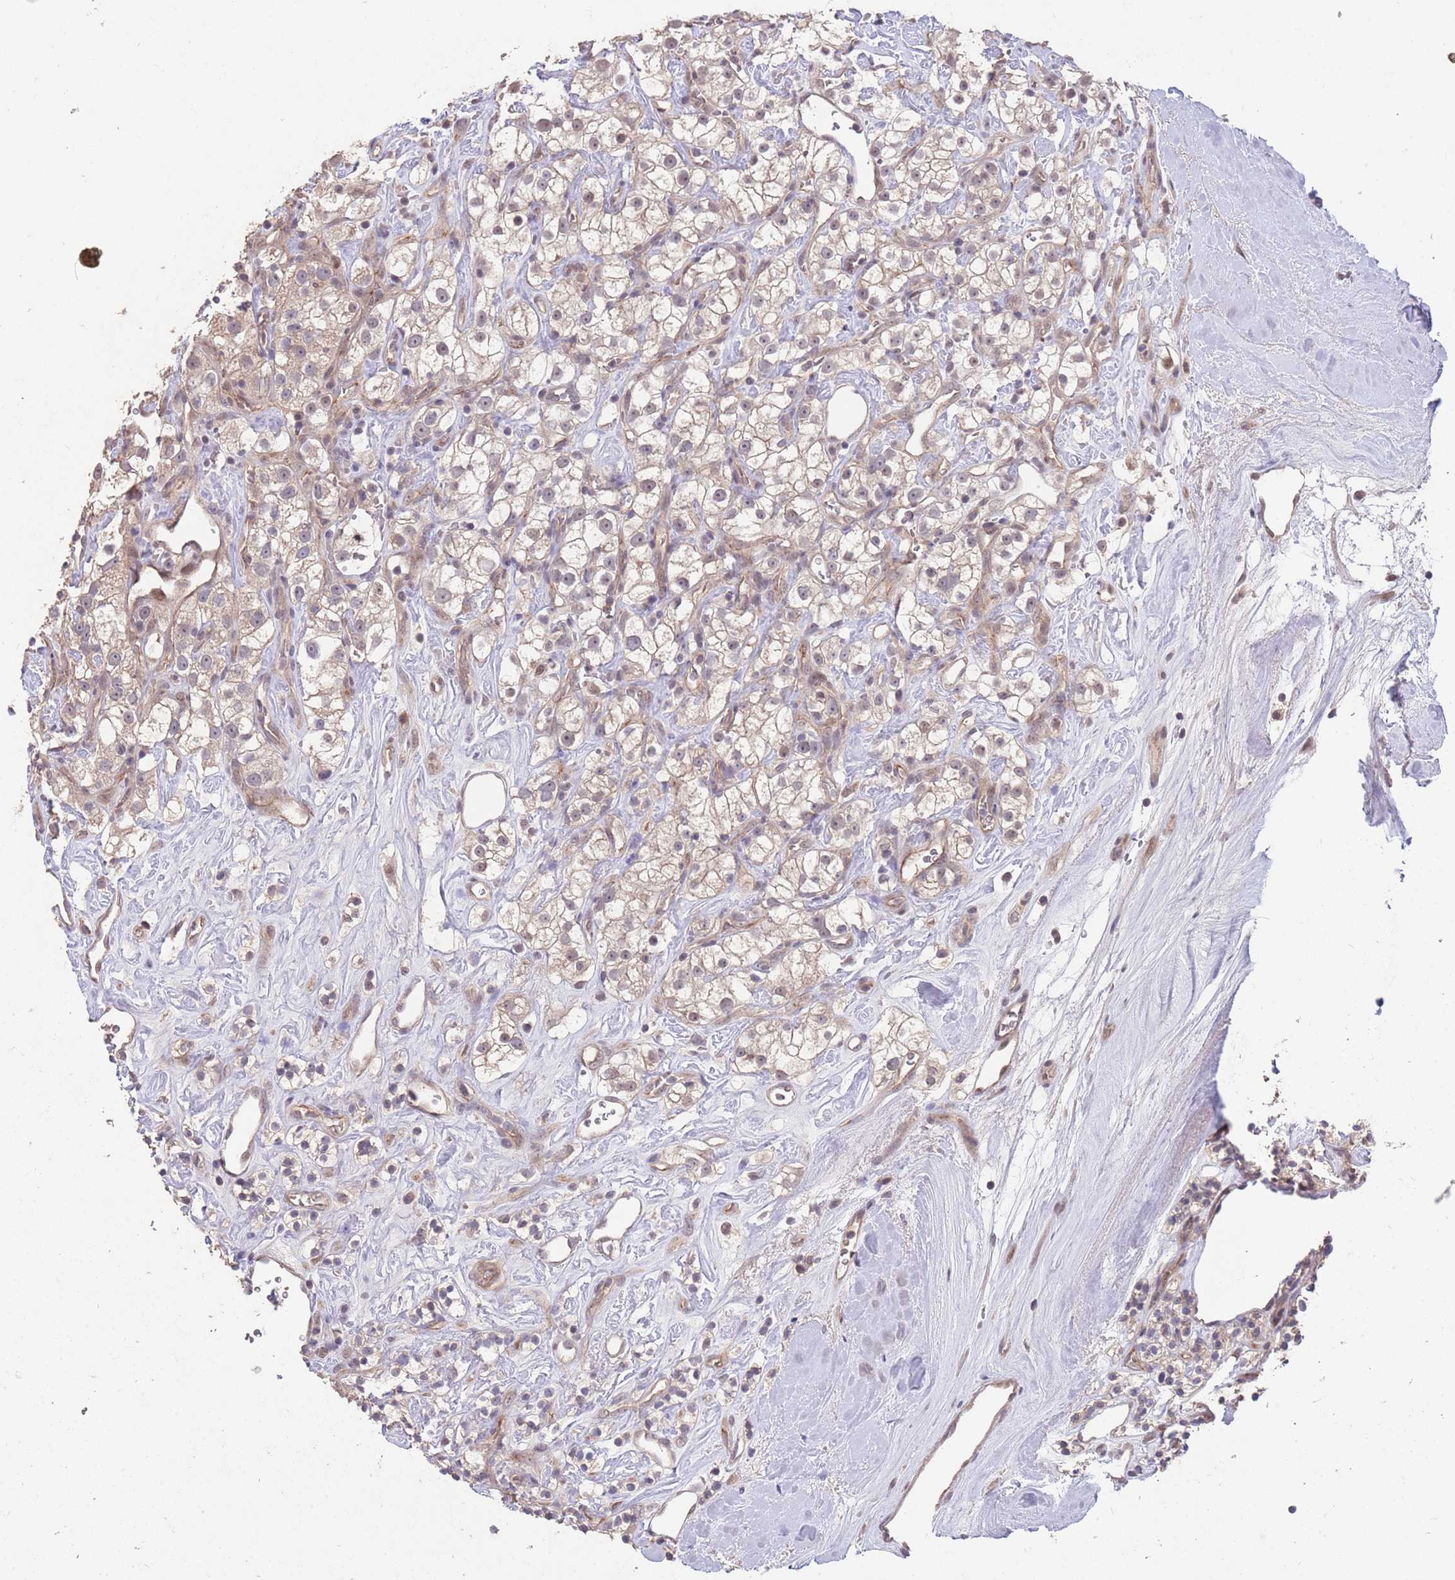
{"staining": {"intensity": "weak", "quantity": "25%-75%", "location": "cytoplasmic/membranous"}, "tissue": "renal cancer", "cell_type": "Tumor cells", "image_type": "cancer", "snomed": [{"axis": "morphology", "description": "Adenocarcinoma, NOS"}, {"axis": "topography", "description": "Kidney"}], "caption": "Immunohistochemical staining of renal cancer (adenocarcinoma) shows low levels of weak cytoplasmic/membranous protein expression in about 25%-75% of tumor cells.", "gene": "MEI1", "patient": {"sex": "male", "age": 77}}